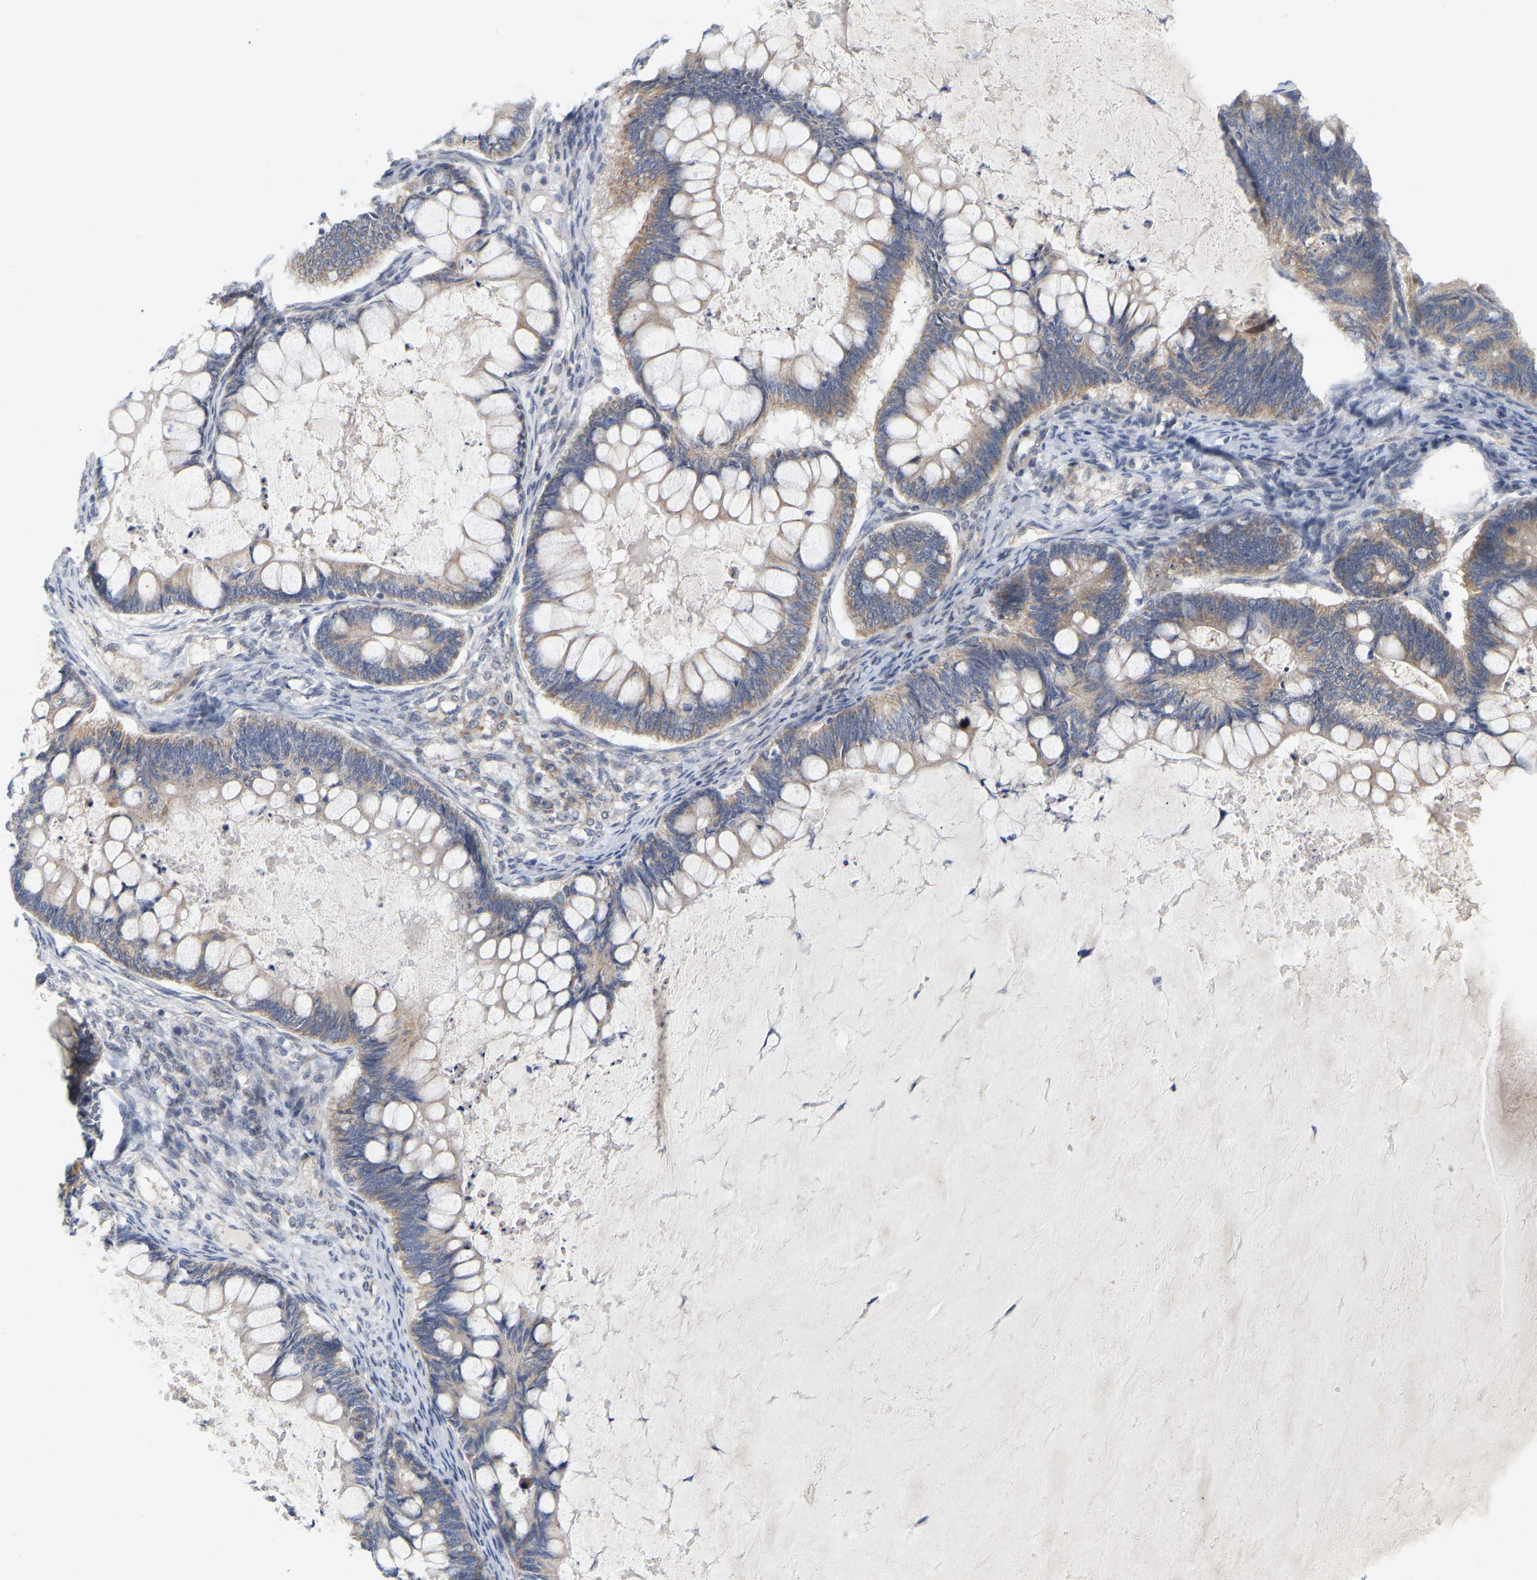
{"staining": {"intensity": "moderate", "quantity": ">75%", "location": "cytoplasmic/membranous"}, "tissue": "ovarian cancer", "cell_type": "Tumor cells", "image_type": "cancer", "snomed": [{"axis": "morphology", "description": "Cystadenocarcinoma, mucinous, NOS"}, {"axis": "topography", "description": "Ovary"}], "caption": "The image demonstrates a brown stain indicating the presence of a protein in the cytoplasmic/membranous of tumor cells in mucinous cystadenocarcinoma (ovarian). (Brightfield microscopy of DAB IHC at high magnification).", "gene": "MINDY4", "patient": {"sex": "female", "age": 61}}